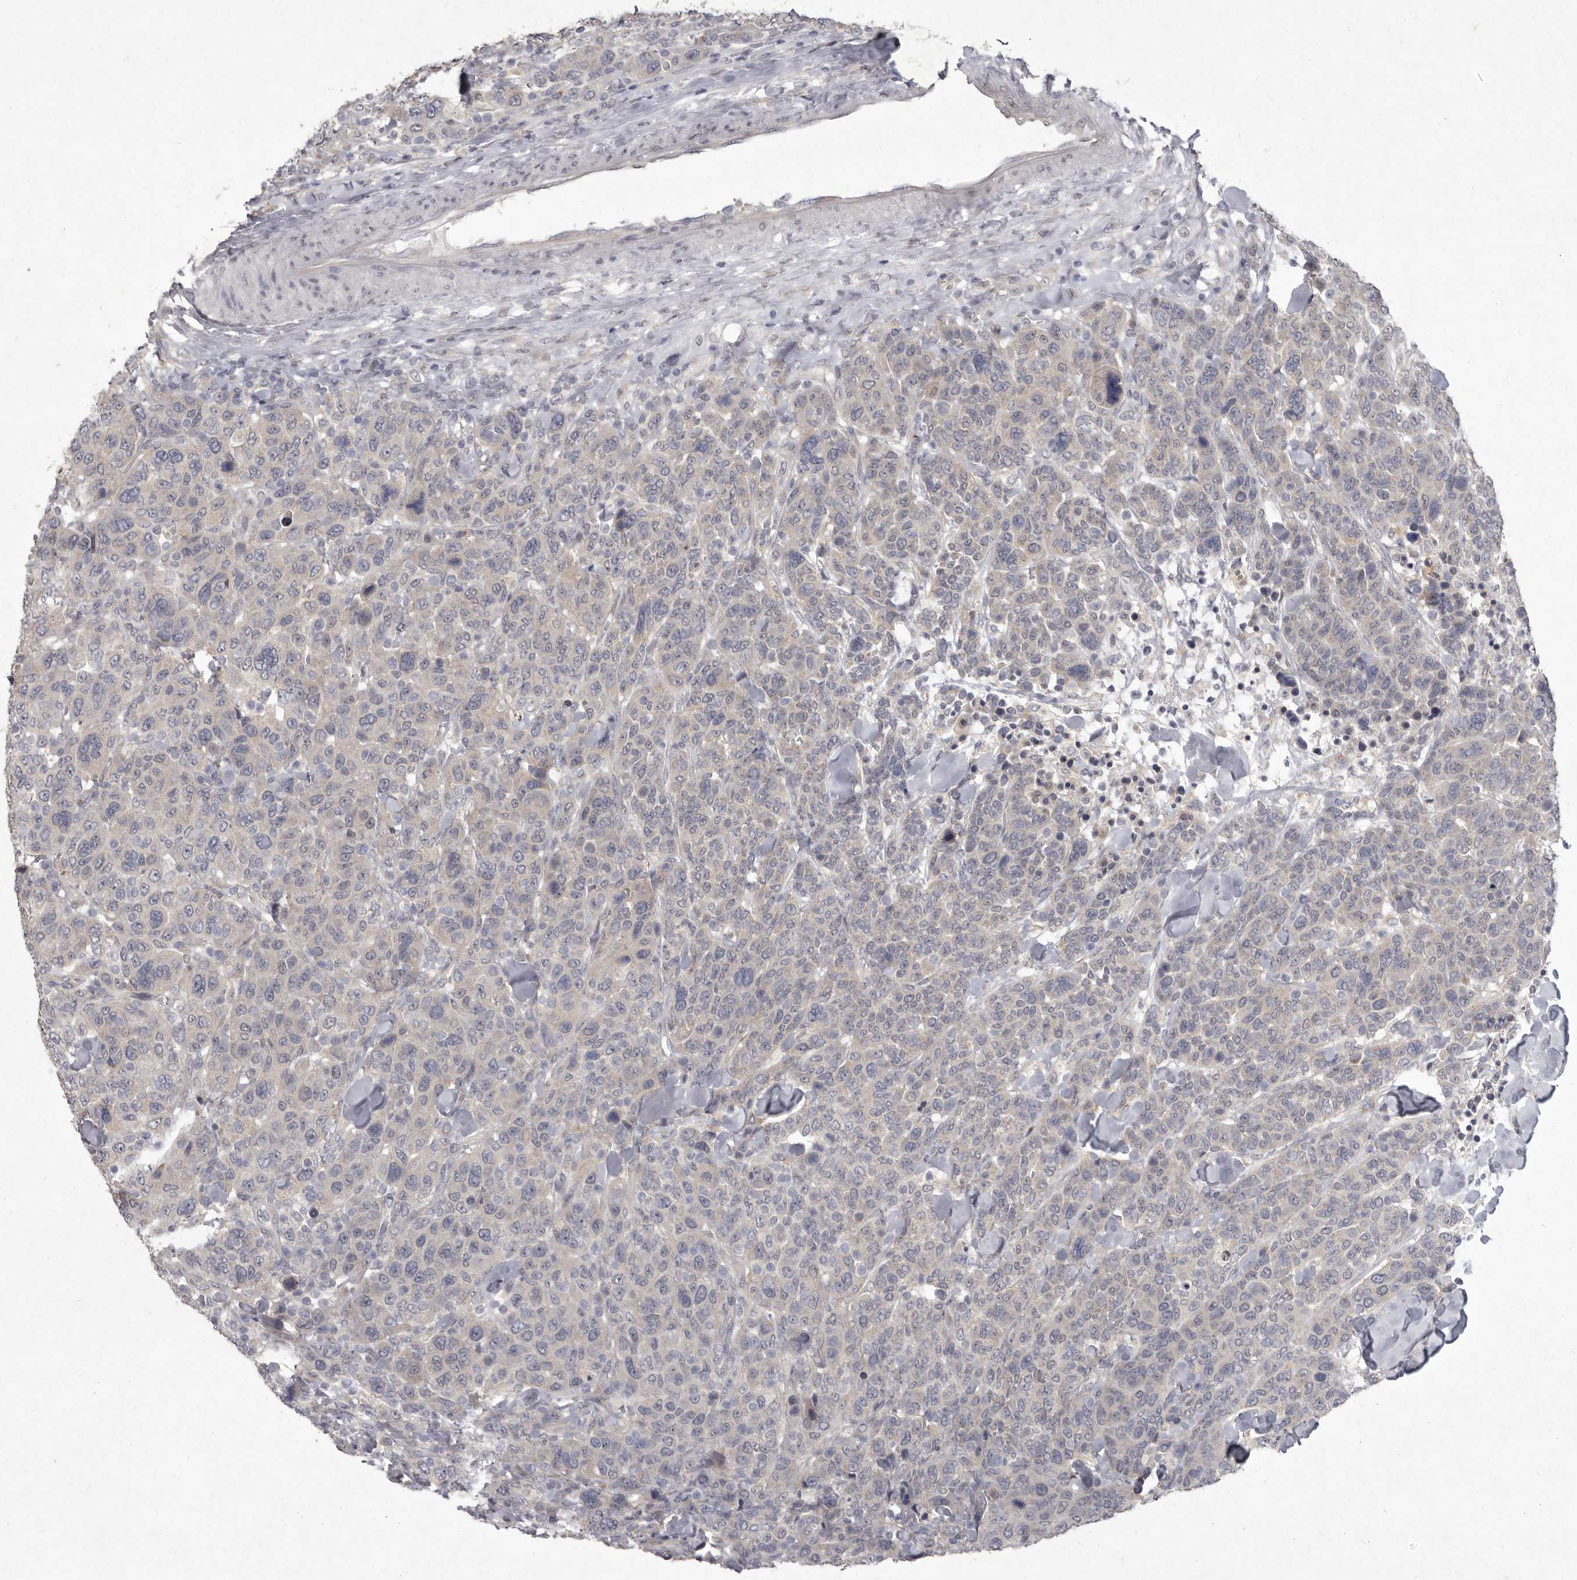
{"staining": {"intensity": "negative", "quantity": "none", "location": "none"}, "tissue": "breast cancer", "cell_type": "Tumor cells", "image_type": "cancer", "snomed": [{"axis": "morphology", "description": "Duct carcinoma"}, {"axis": "topography", "description": "Breast"}], "caption": "This is an immunohistochemistry (IHC) histopathology image of human infiltrating ductal carcinoma (breast). There is no expression in tumor cells.", "gene": "P2RX6", "patient": {"sex": "female", "age": 37}}